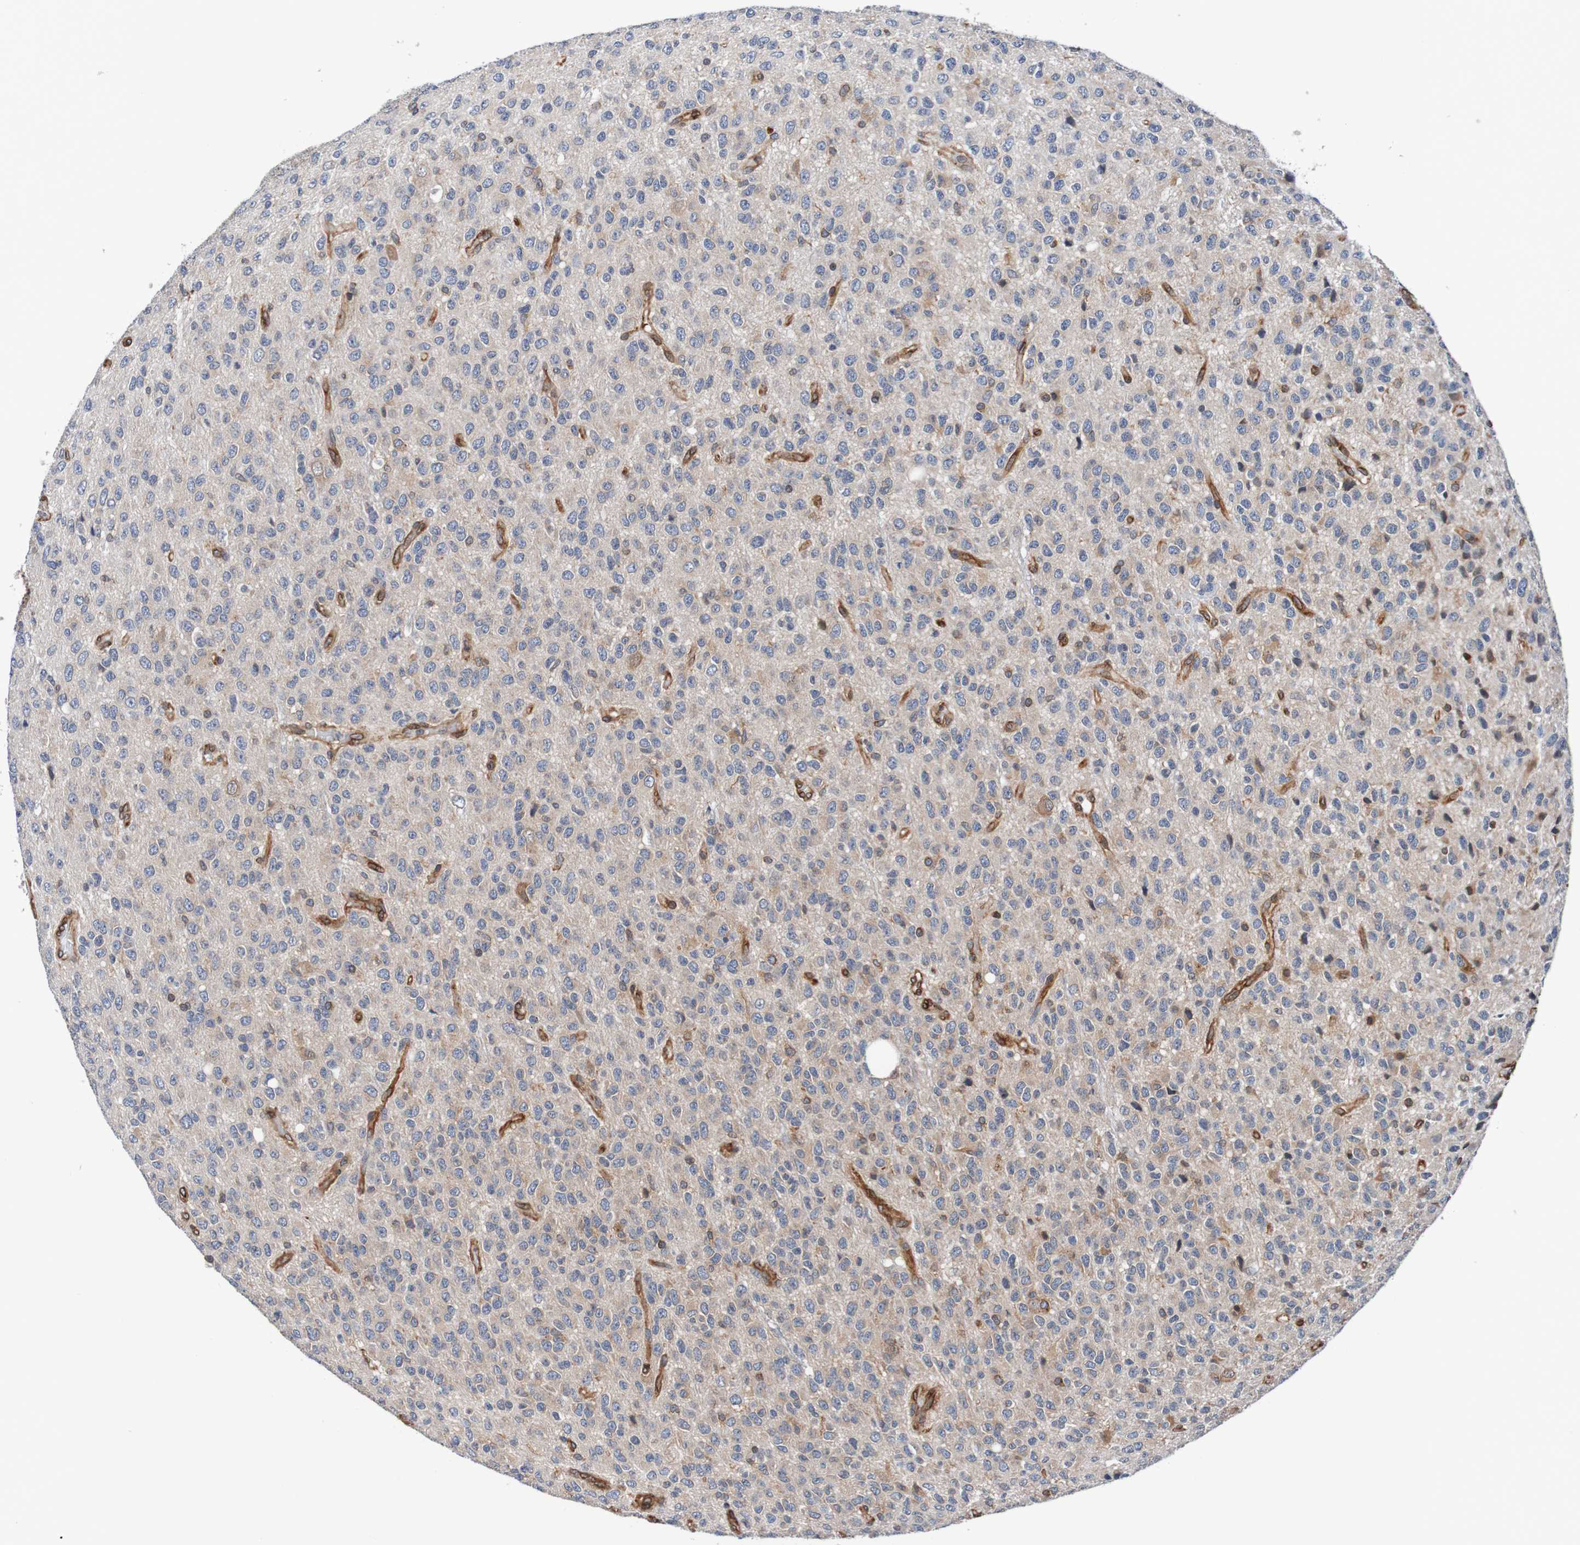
{"staining": {"intensity": "moderate", "quantity": "<25%", "location": "cytoplasmic/membranous"}, "tissue": "glioma", "cell_type": "Tumor cells", "image_type": "cancer", "snomed": [{"axis": "morphology", "description": "Glioma, malignant, High grade"}, {"axis": "topography", "description": "pancreas cauda"}], "caption": "A brown stain shows moderate cytoplasmic/membranous positivity of a protein in human malignant high-grade glioma tumor cells. (DAB IHC with brightfield microscopy, high magnification).", "gene": "TMEM109", "patient": {"sex": "male", "age": 60}}